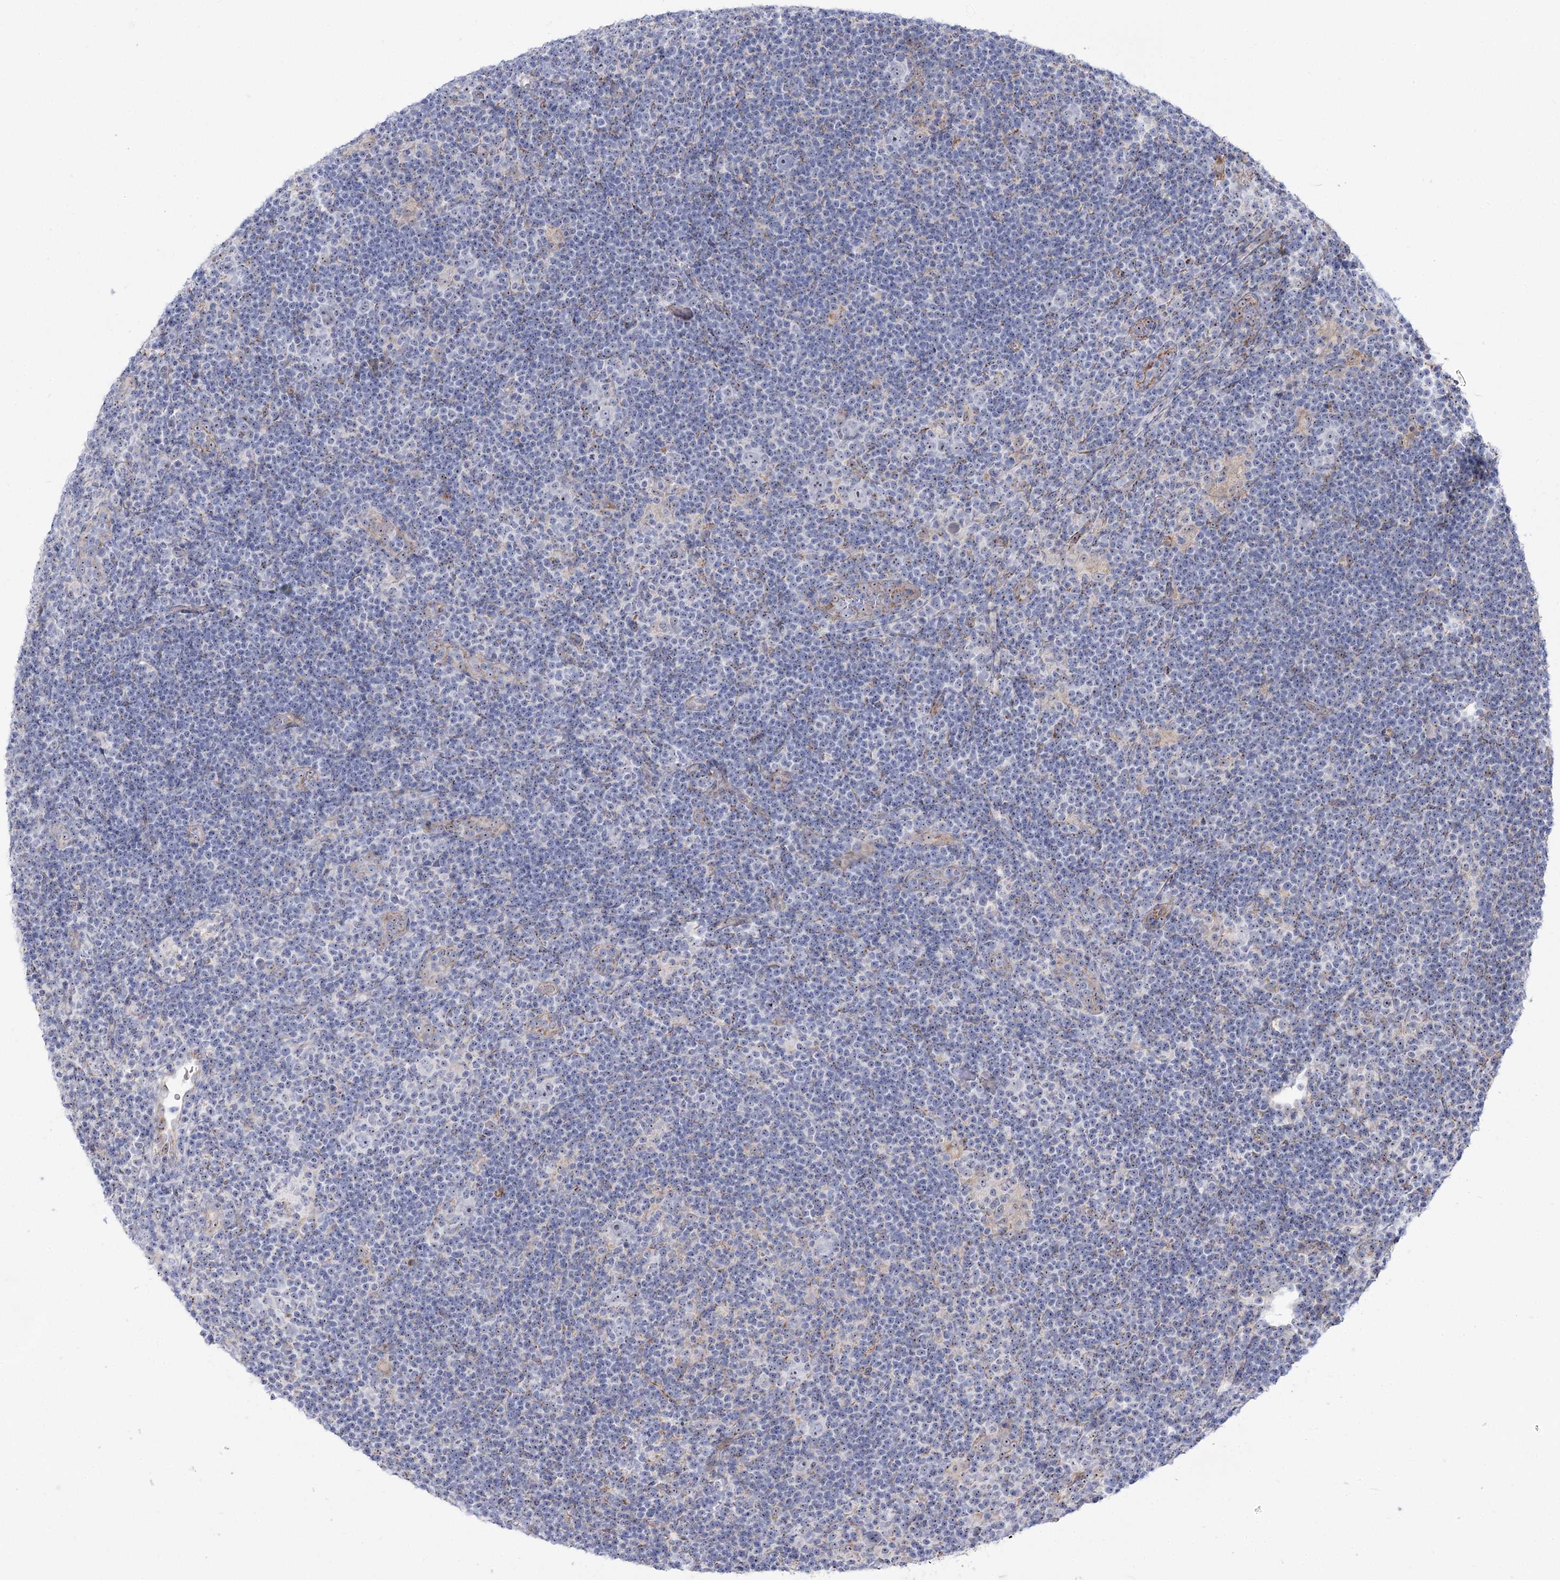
{"staining": {"intensity": "negative", "quantity": "none", "location": "none"}, "tissue": "lymphoma", "cell_type": "Tumor cells", "image_type": "cancer", "snomed": [{"axis": "morphology", "description": "Hodgkin's disease, NOS"}, {"axis": "topography", "description": "Lymph node"}], "caption": "Immunohistochemical staining of human lymphoma exhibits no significant positivity in tumor cells.", "gene": "SUOX", "patient": {"sex": "female", "age": 57}}